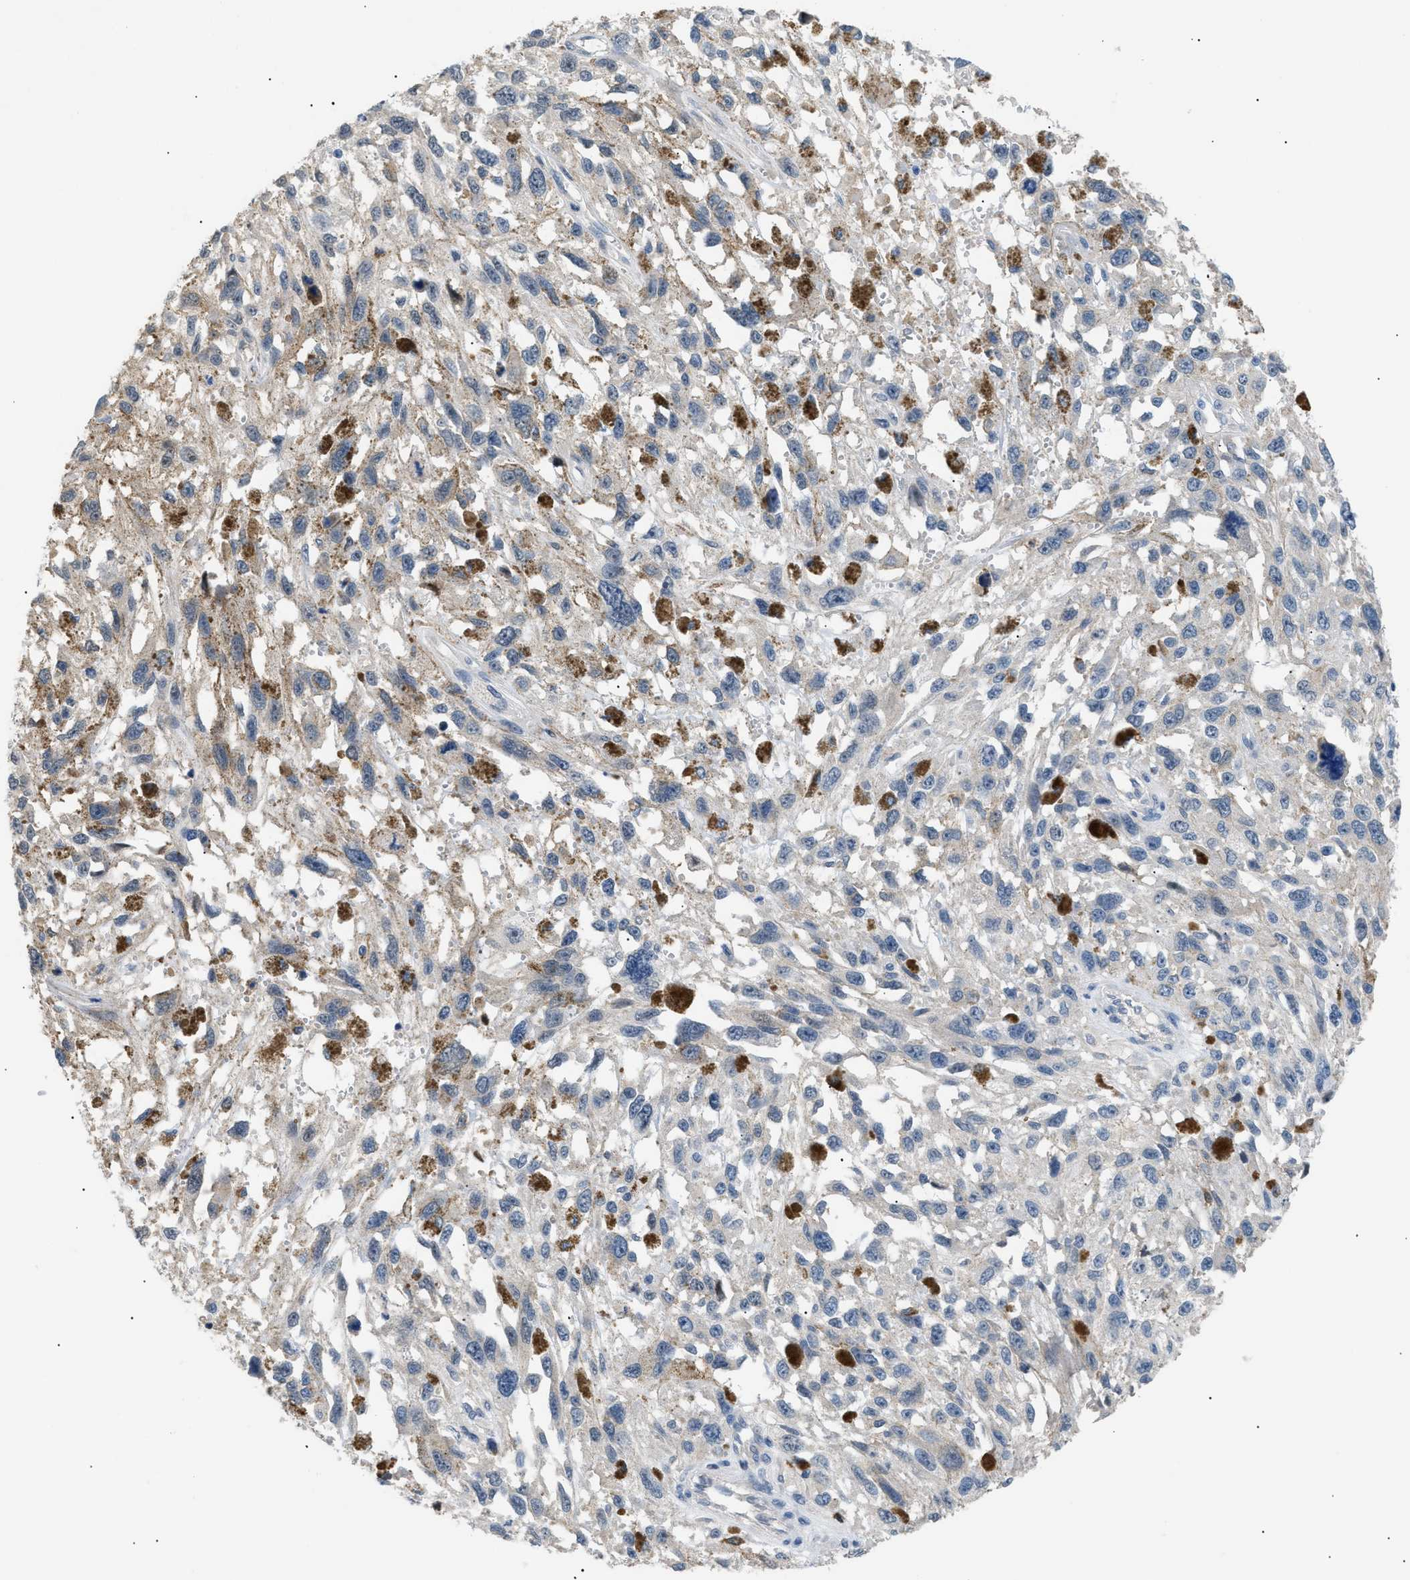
{"staining": {"intensity": "weak", "quantity": "<25%", "location": "cytoplasmic/membranous"}, "tissue": "melanoma", "cell_type": "Tumor cells", "image_type": "cancer", "snomed": [{"axis": "morphology", "description": "Malignant melanoma, Metastatic site"}, {"axis": "topography", "description": "Lymph node"}], "caption": "Immunohistochemical staining of human melanoma exhibits no significant staining in tumor cells. (DAB (3,3'-diaminobenzidine) immunohistochemistry (IHC), high magnification).", "gene": "AKR1A1", "patient": {"sex": "male", "age": 59}}